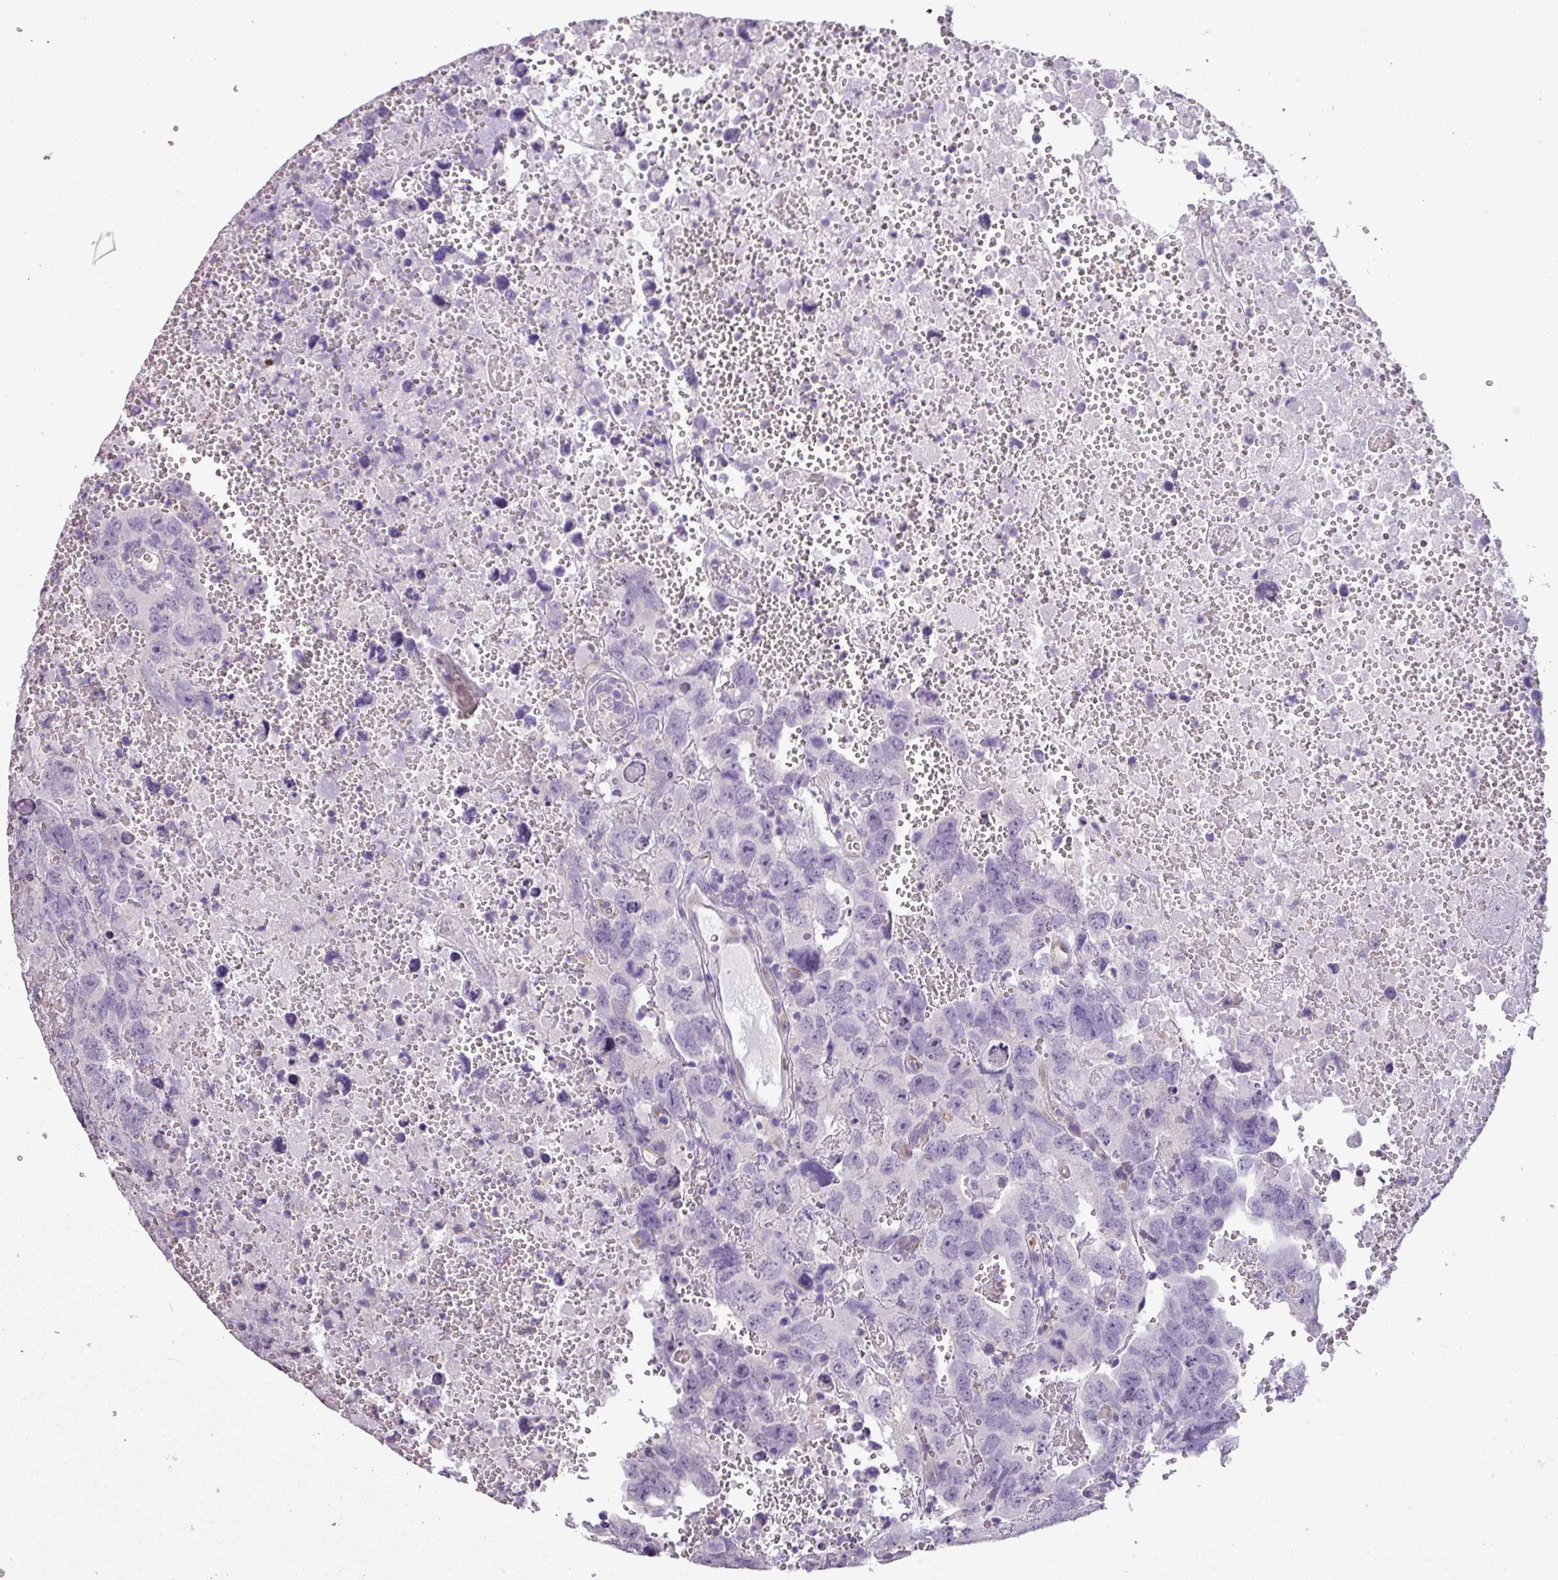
{"staining": {"intensity": "negative", "quantity": "none", "location": "none"}, "tissue": "testis cancer", "cell_type": "Tumor cells", "image_type": "cancer", "snomed": [{"axis": "morphology", "description": "Carcinoma, Embryonal, NOS"}, {"axis": "topography", "description": "Testis"}], "caption": "There is no significant staining in tumor cells of testis cancer.", "gene": "ALDH2", "patient": {"sex": "male", "age": 45}}